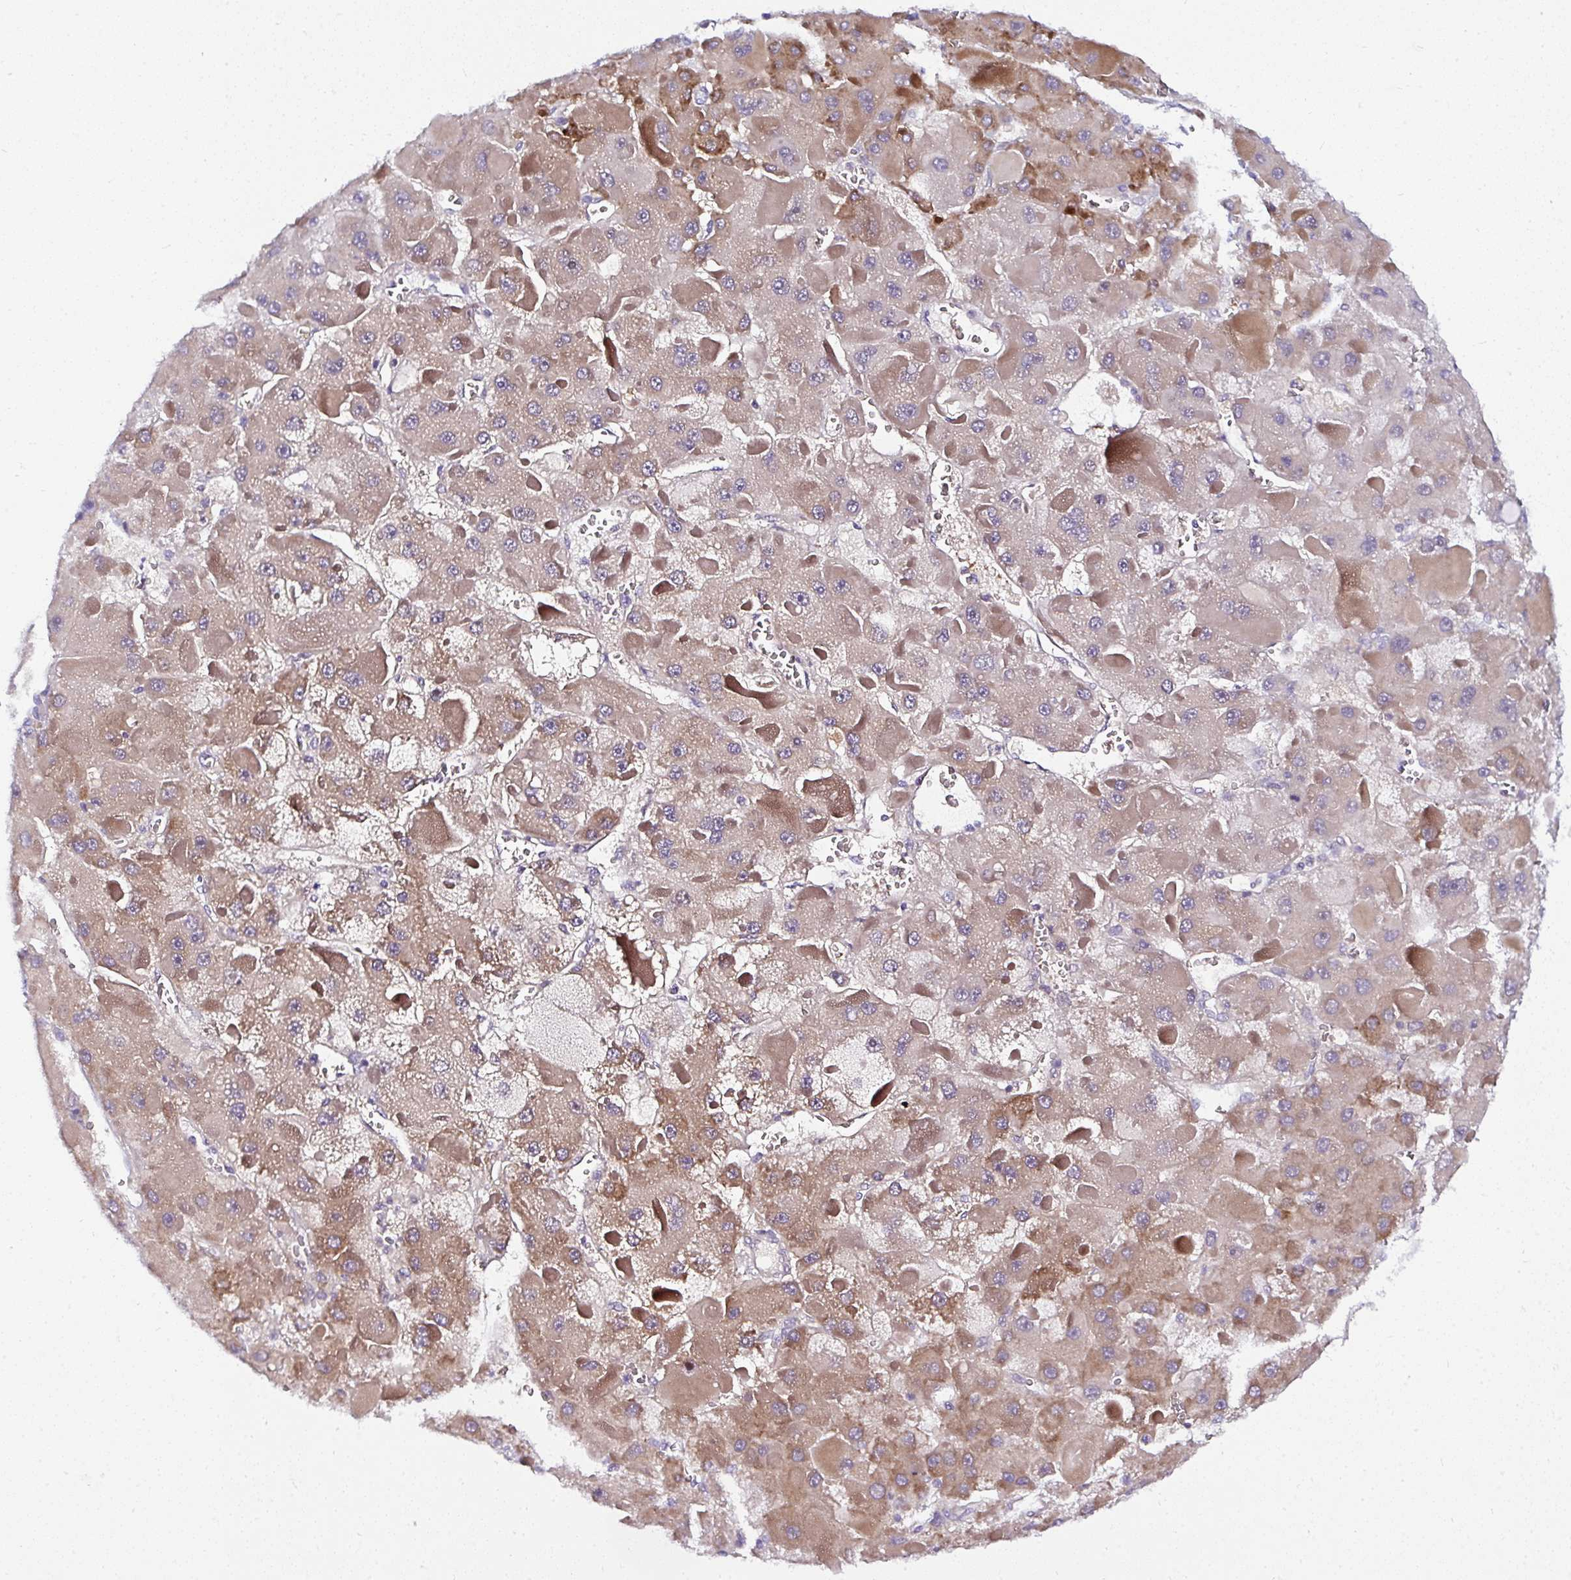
{"staining": {"intensity": "moderate", "quantity": ">75%", "location": "cytoplasmic/membranous"}, "tissue": "liver cancer", "cell_type": "Tumor cells", "image_type": "cancer", "snomed": [{"axis": "morphology", "description": "Carcinoma, Hepatocellular, NOS"}, {"axis": "topography", "description": "Liver"}], "caption": "Human liver hepatocellular carcinoma stained for a protein (brown) shows moderate cytoplasmic/membranous positive positivity in approximately >75% of tumor cells.", "gene": "DEPDC5", "patient": {"sex": "female", "age": 73}}